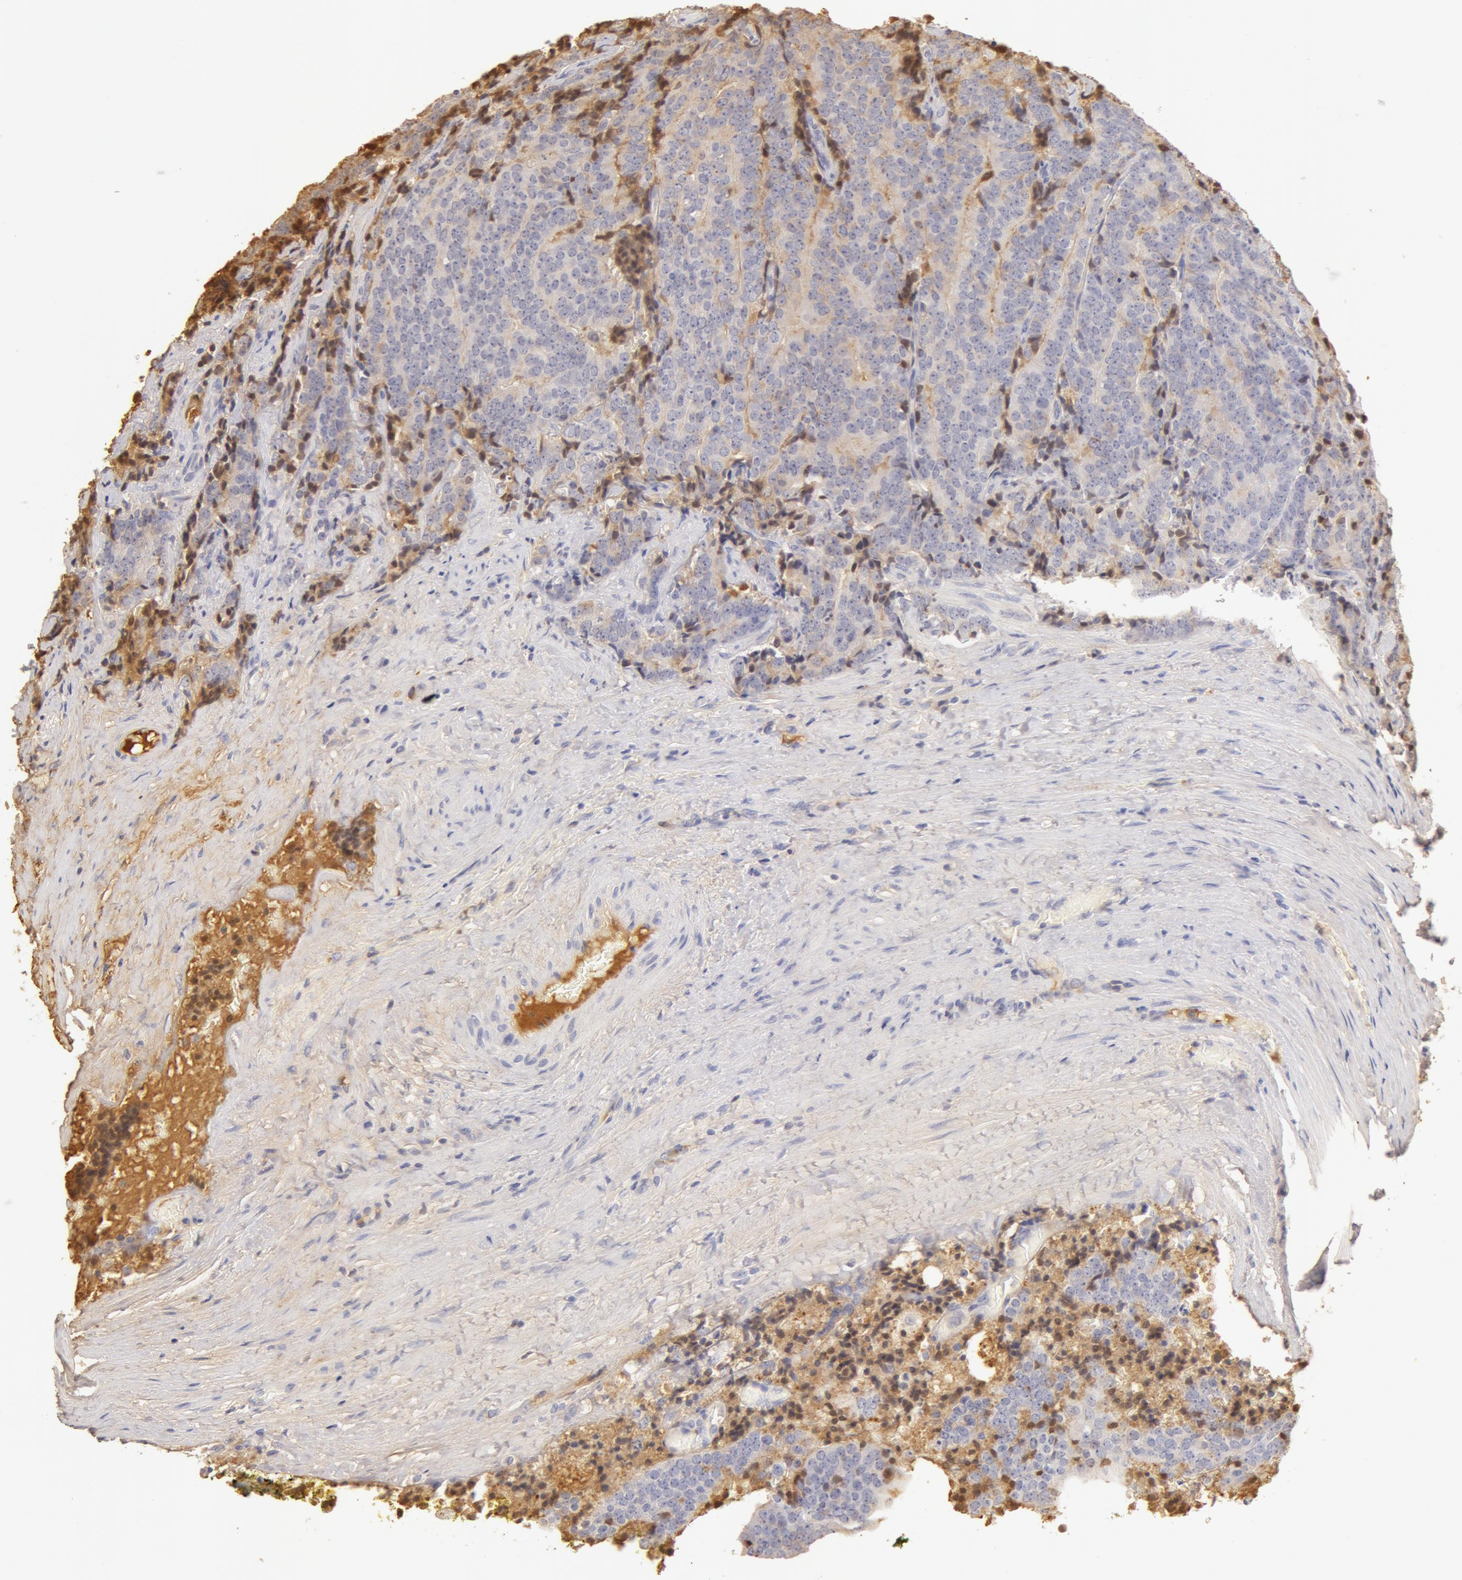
{"staining": {"intensity": "weak", "quantity": "25%-75%", "location": "cytoplasmic/membranous"}, "tissue": "prostate cancer", "cell_type": "Tumor cells", "image_type": "cancer", "snomed": [{"axis": "morphology", "description": "Adenocarcinoma, Medium grade"}, {"axis": "topography", "description": "Prostate"}], "caption": "Brown immunohistochemical staining in prostate cancer reveals weak cytoplasmic/membranous expression in about 25%-75% of tumor cells. (brown staining indicates protein expression, while blue staining denotes nuclei).", "gene": "TF", "patient": {"sex": "male", "age": 65}}